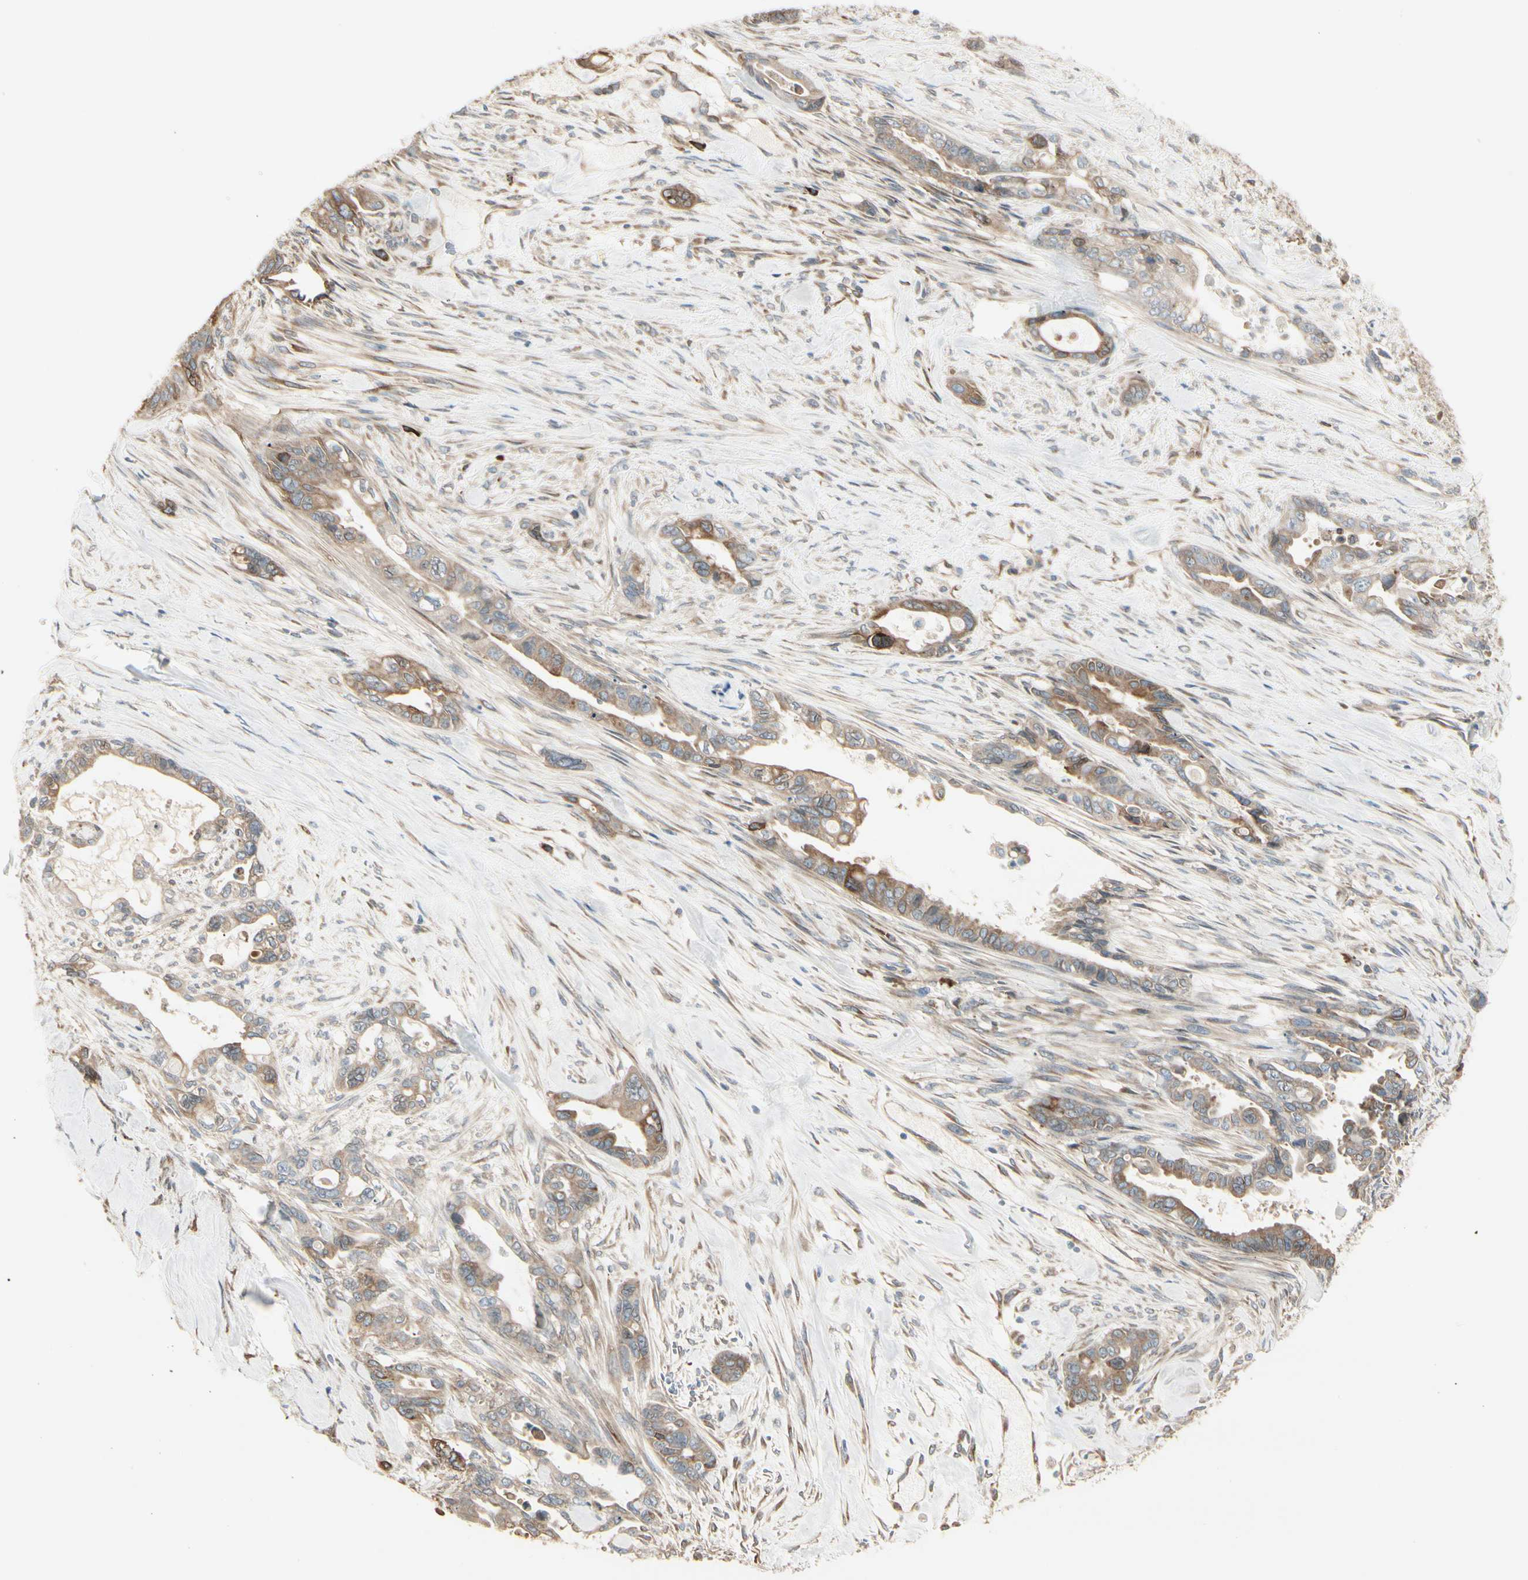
{"staining": {"intensity": "weak", "quantity": ">75%", "location": "cytoplasmic/membranous"}, "tissue": "pancreatic cancer", "cell_type": "Tumor cells", "image_type": "cancer", "snomed": [{"axis": "morphology", "description": "Adenocarcinoma, NOS"}, {"axis": "topography", "description": "Pancreas"}], "caption": "High-power microscopy captured an immunohistochemistry histopathology image of adenocarcinoma (pancreatic), revealing weak cytoplasmic/membranous expression in approximately >75% of tumor cells.", "gene": "NUCB2", "patient": {"sex": "male", "age": 70}}